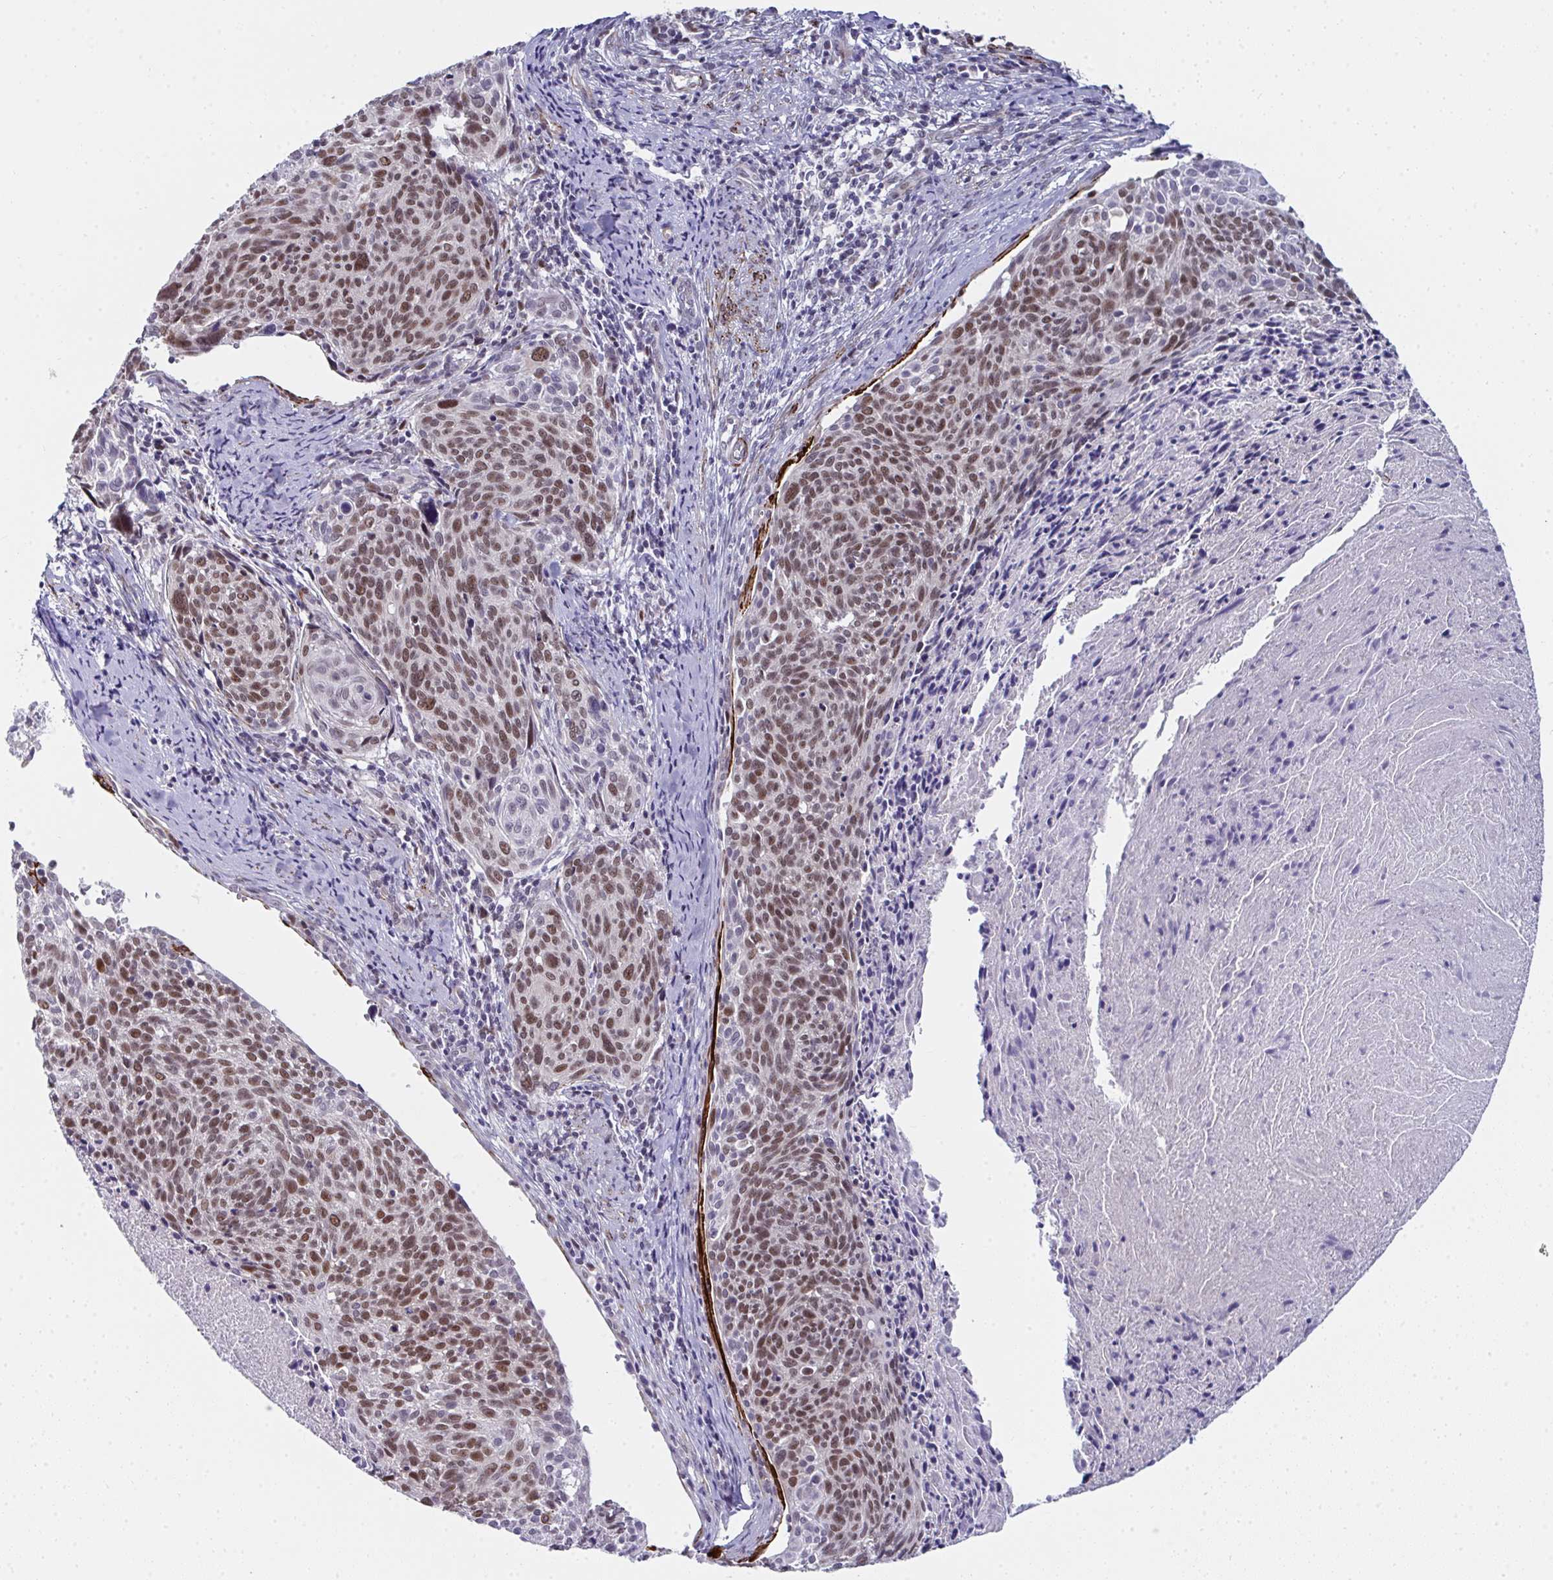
{"staining": {"intensity": "moderate", "quantity": ">75%", "location": "nuclear"}, "tissue": "cervical cancer", "cell_type": "Tumor cells", "image_type": "cancer", "snomed": [{"axis": "morphology", "description": "Squamous cell carcinoma, NOS"}, {"axis": "topography", "description": "Cervix"}], "caption": "A histopathology image showing moderate nuclear staining in about >75% of tumor cells in cervical cancer, as visualized by brown immunohistochemical staining.", "gene": "GINS2", "patient": {"sex": "female", "age": 49}}